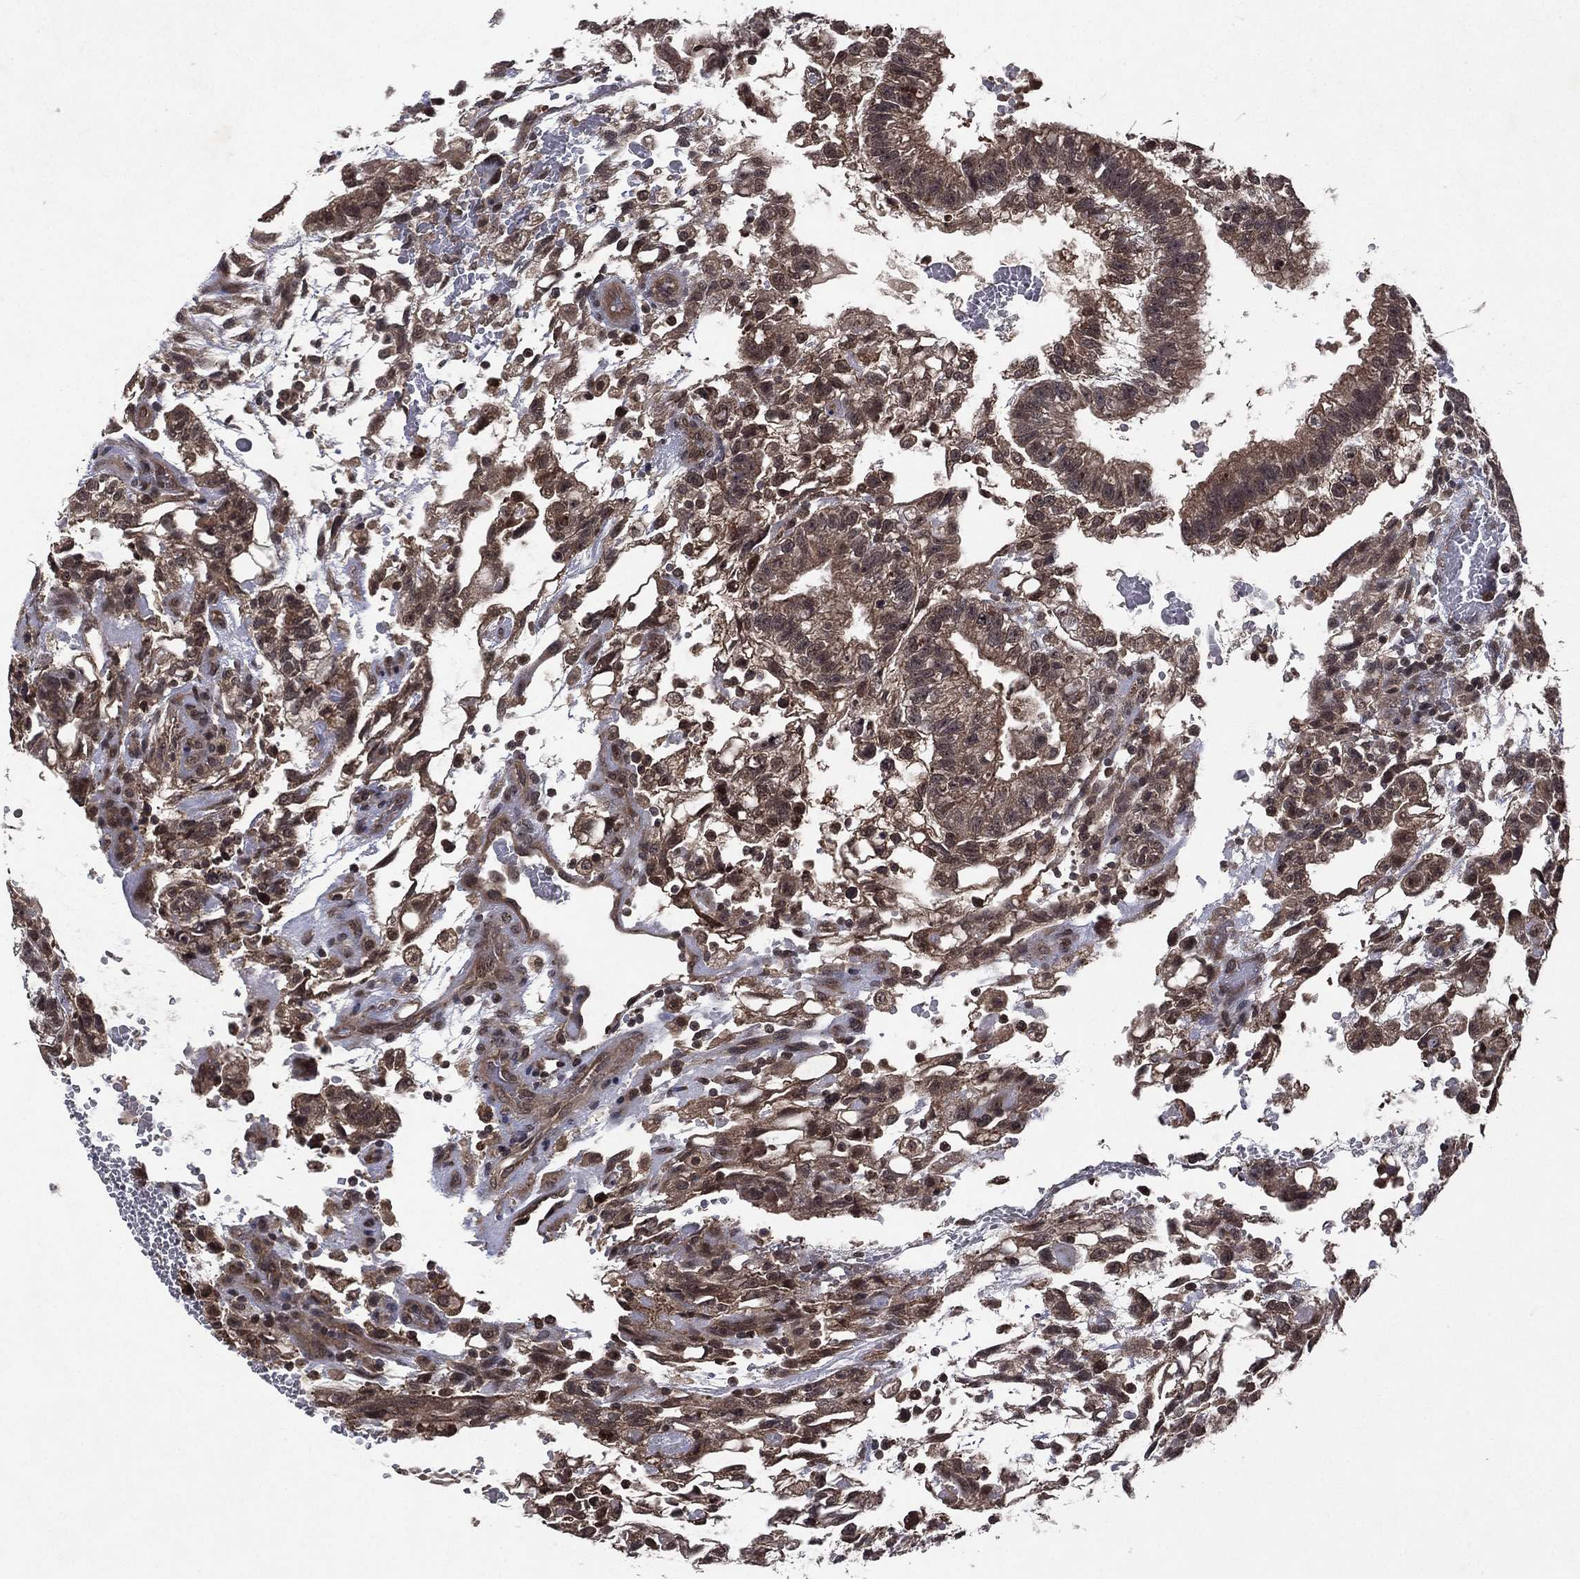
{"staining": {"intensity": "weak", "quantity": "25%-75%", "location": "cytoplasmic/membranous"}, "tissue": "testis cancer", "cell_type": "Tumor cells", "image_type": "cancer", "snomed": [{"axis": "morphology", "description": "Carcinoma, Embryonal, NOS"}, {"axis": "topography", "description": "Testis"}], "caption": "Immunohistochemistry (IHC) photomicrograph of neoplastic tissue: human embryonal carcinoma (testis) stained using IHC shows low levels of weak protein expression localized specifically in the cytoplasmic/membranous of tumor cells, appearing as a cytoplasmic/membranous brown color.", "gene": "ATG4B", "patient": {"sex": "male", "age": 32}}